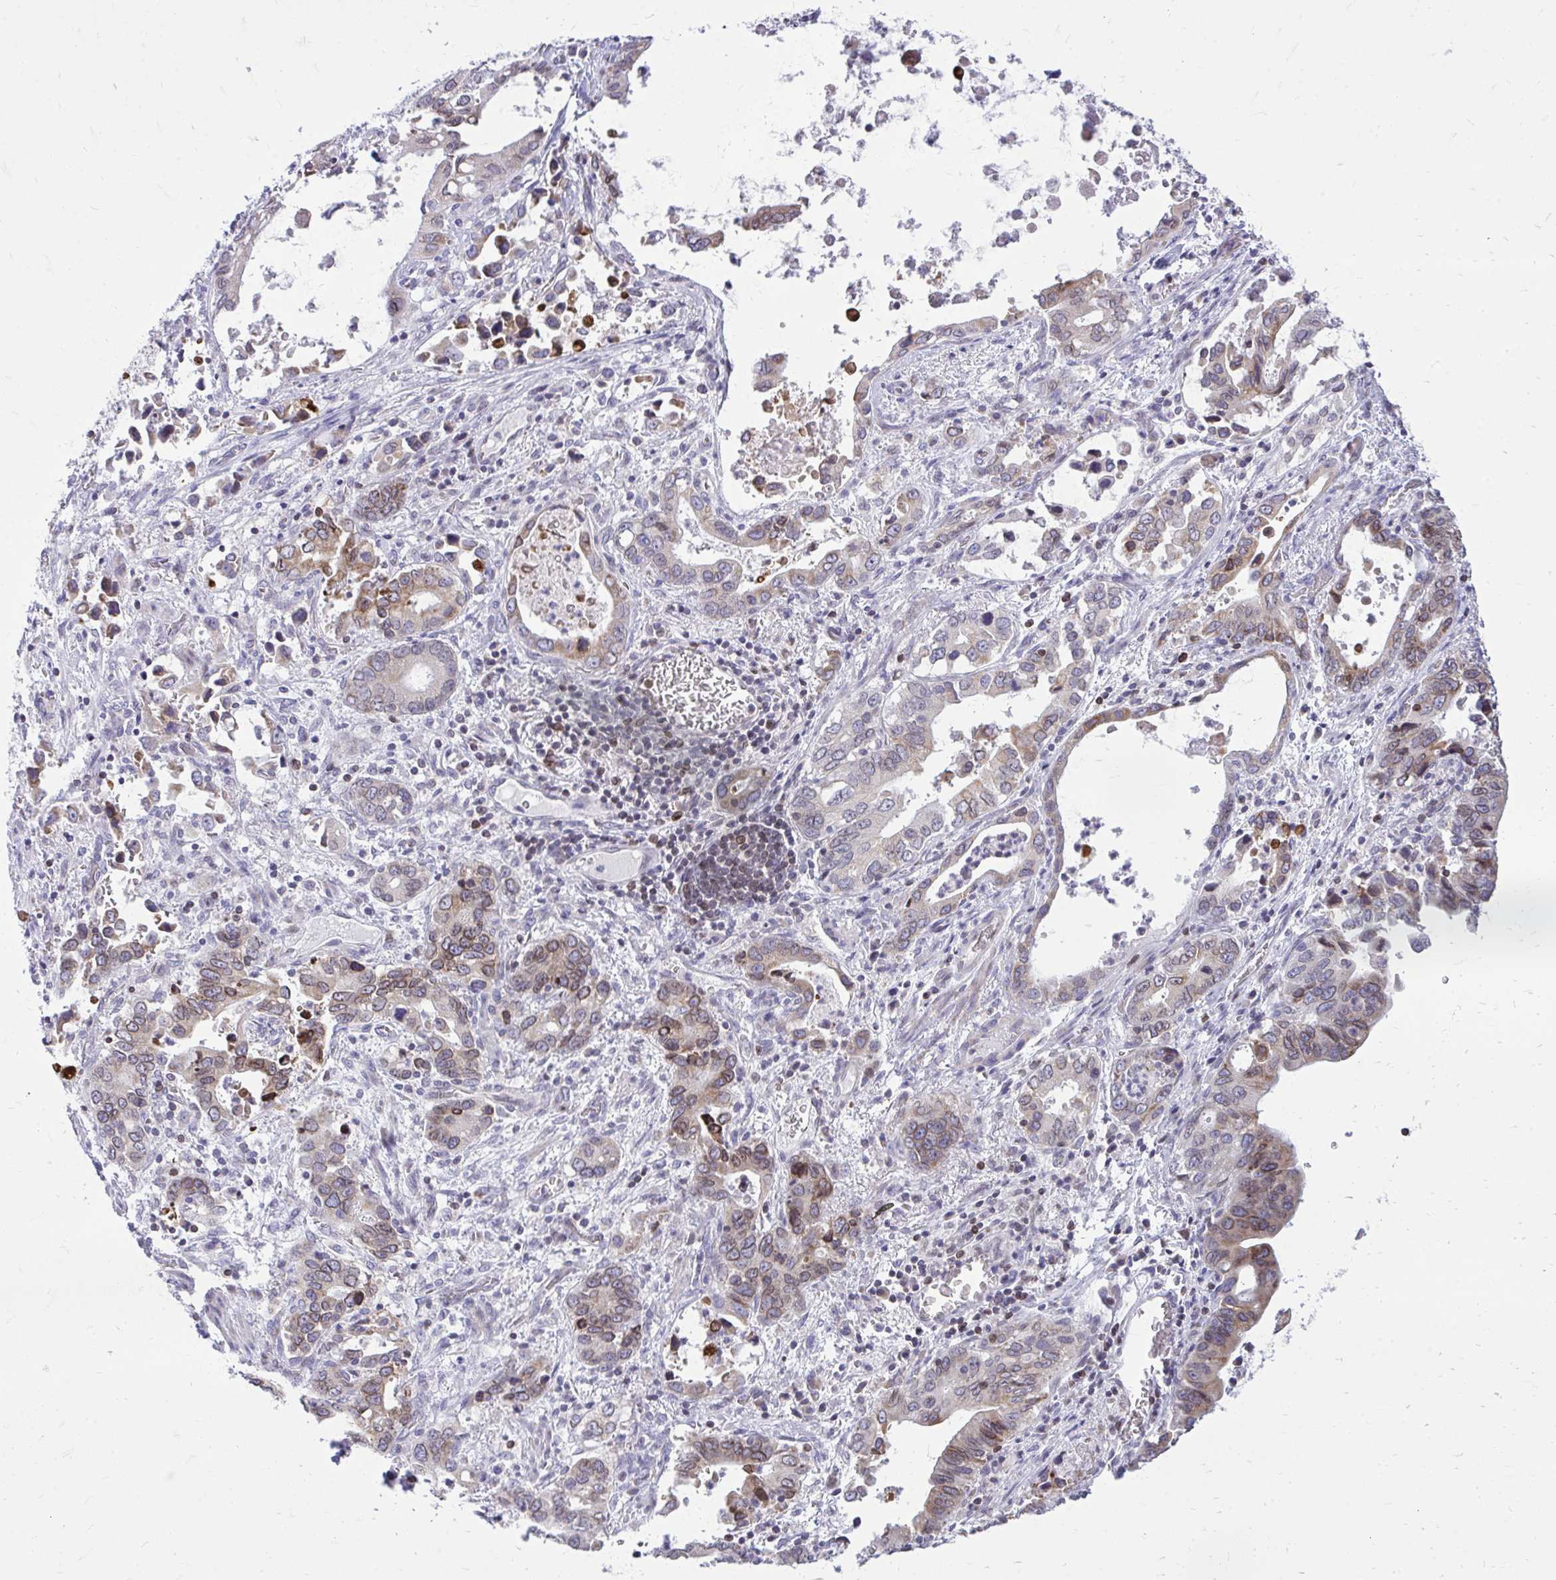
{"staining": {"intensity": "weak", "quantity": "25%-75%", "location": "cytoplasmic/membranous,nuclear"}, "tissue": "stomach cancer", "cell_type": "Tumor cells", "image_type": "cancer", "snomed": [{"axis": "morphology", "description": "Adenocarcinoma, NOS"}, {"axis": "topography", "description": "Stomach, upper"}], "caption": "IHC of stomach cancer shows low levels of weak cytoplasmic/membranous and nuclear expression in approximately 25%-75% of tumor cells. The staining is performed using DAB brown chromogen to label protein expression. The nuclei are counter-stained blue using hematoxylin.", "gene": "RPS6KA2", "patient": {"sex": "male", "age": 74}}